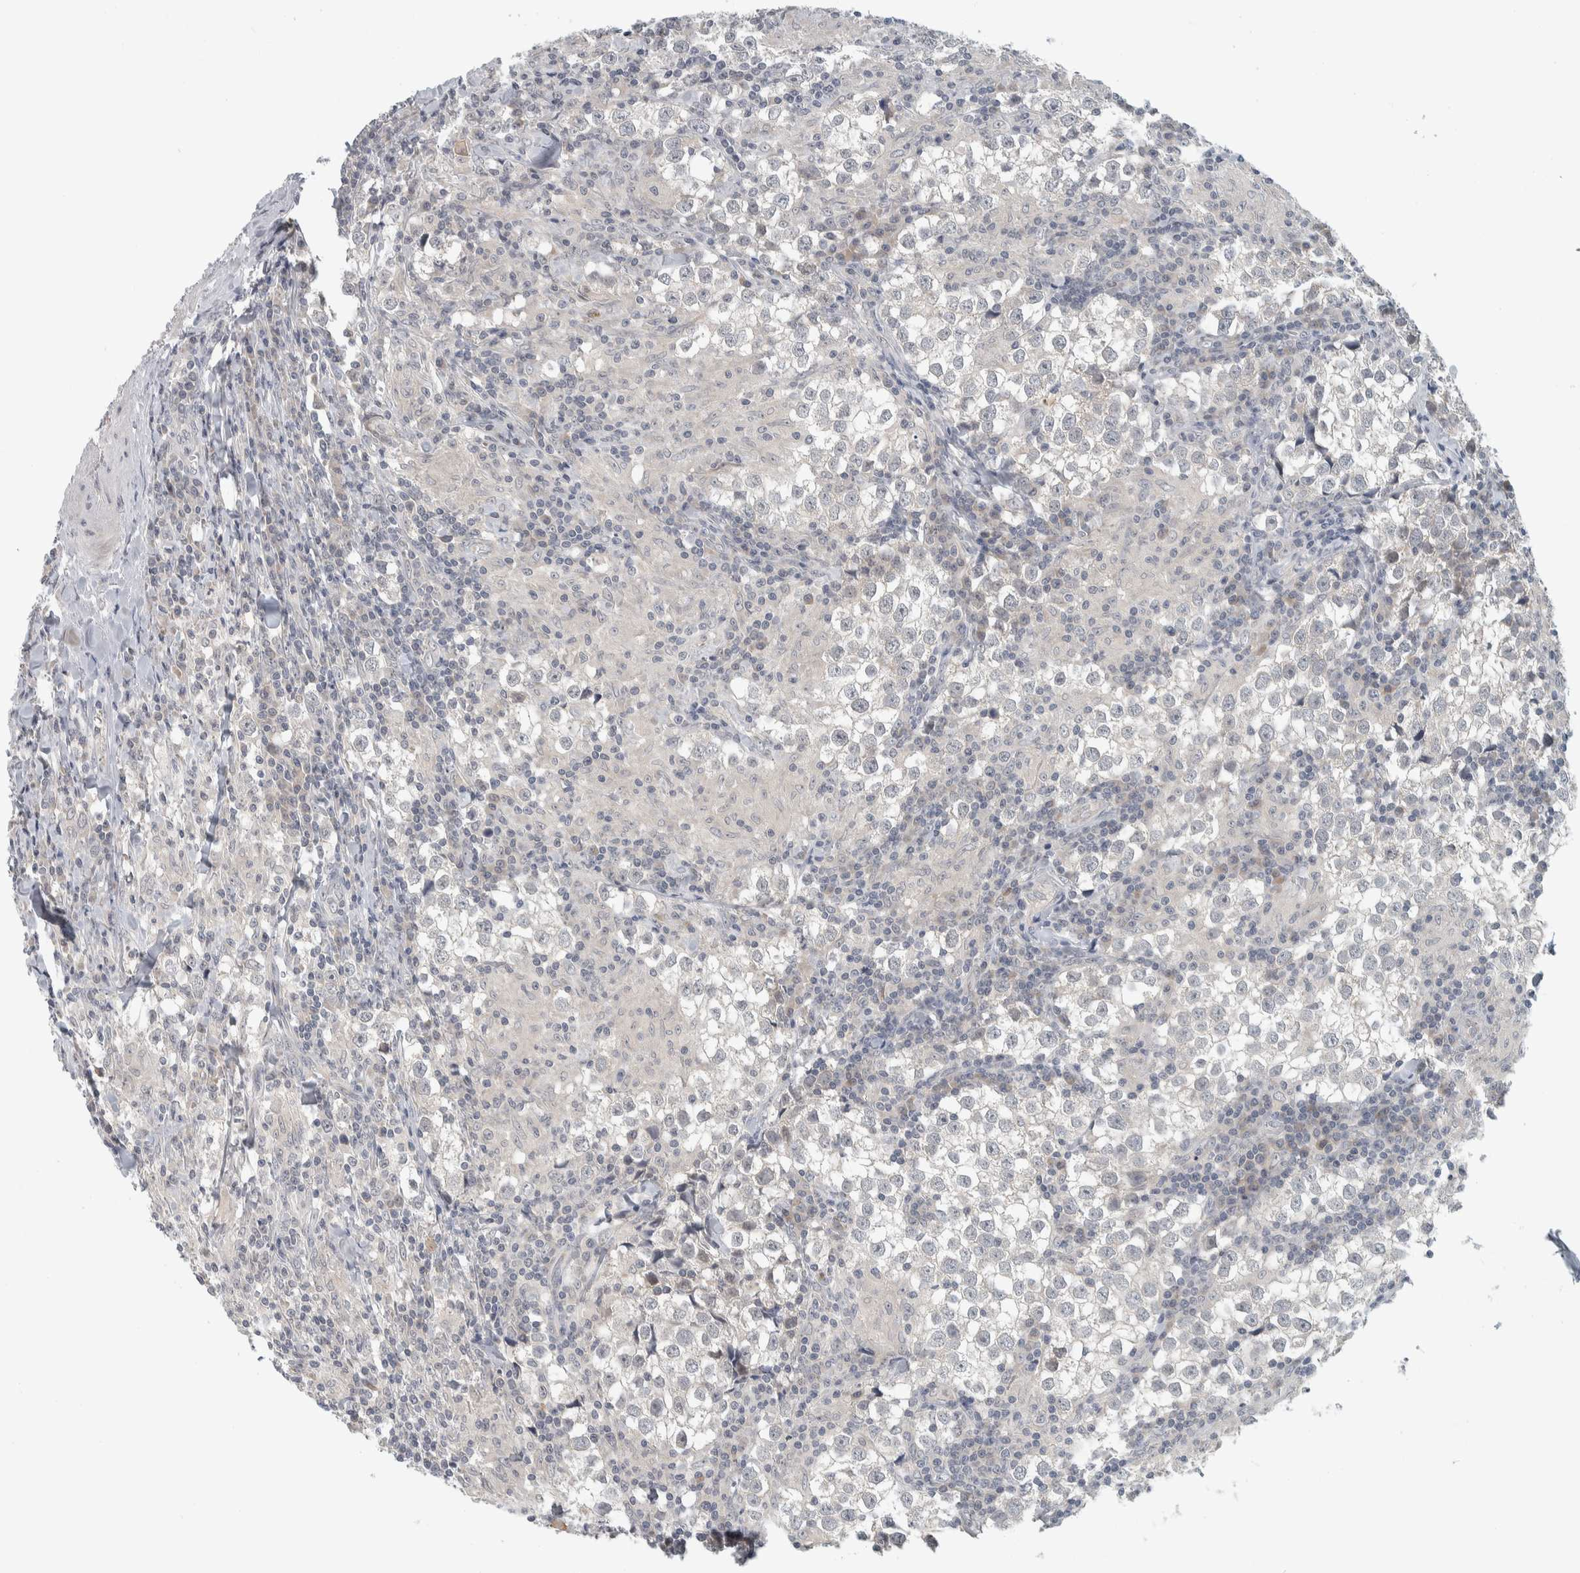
{"staining": {"intensity": "negative", "quantity": "none", "location": "none"}, "tissue": "testis cancer", "cell_type": "Tumor cells", "image_type": "cancer", "snomed": [{"axis": "morphology", "description": "Seminoma, NOS"}, {"axis": "morphology", "description": "Carcinoma, Embryonal, NOS"}, {"axis": "topography", "description": "Testis"}], "caption": "A micrograph of testis cancer (seminoma) stained for a protein demonstrates no brown staining in tumor cells.", "gene": "AFP", "patient": {"sex": "male", "age": 36}}